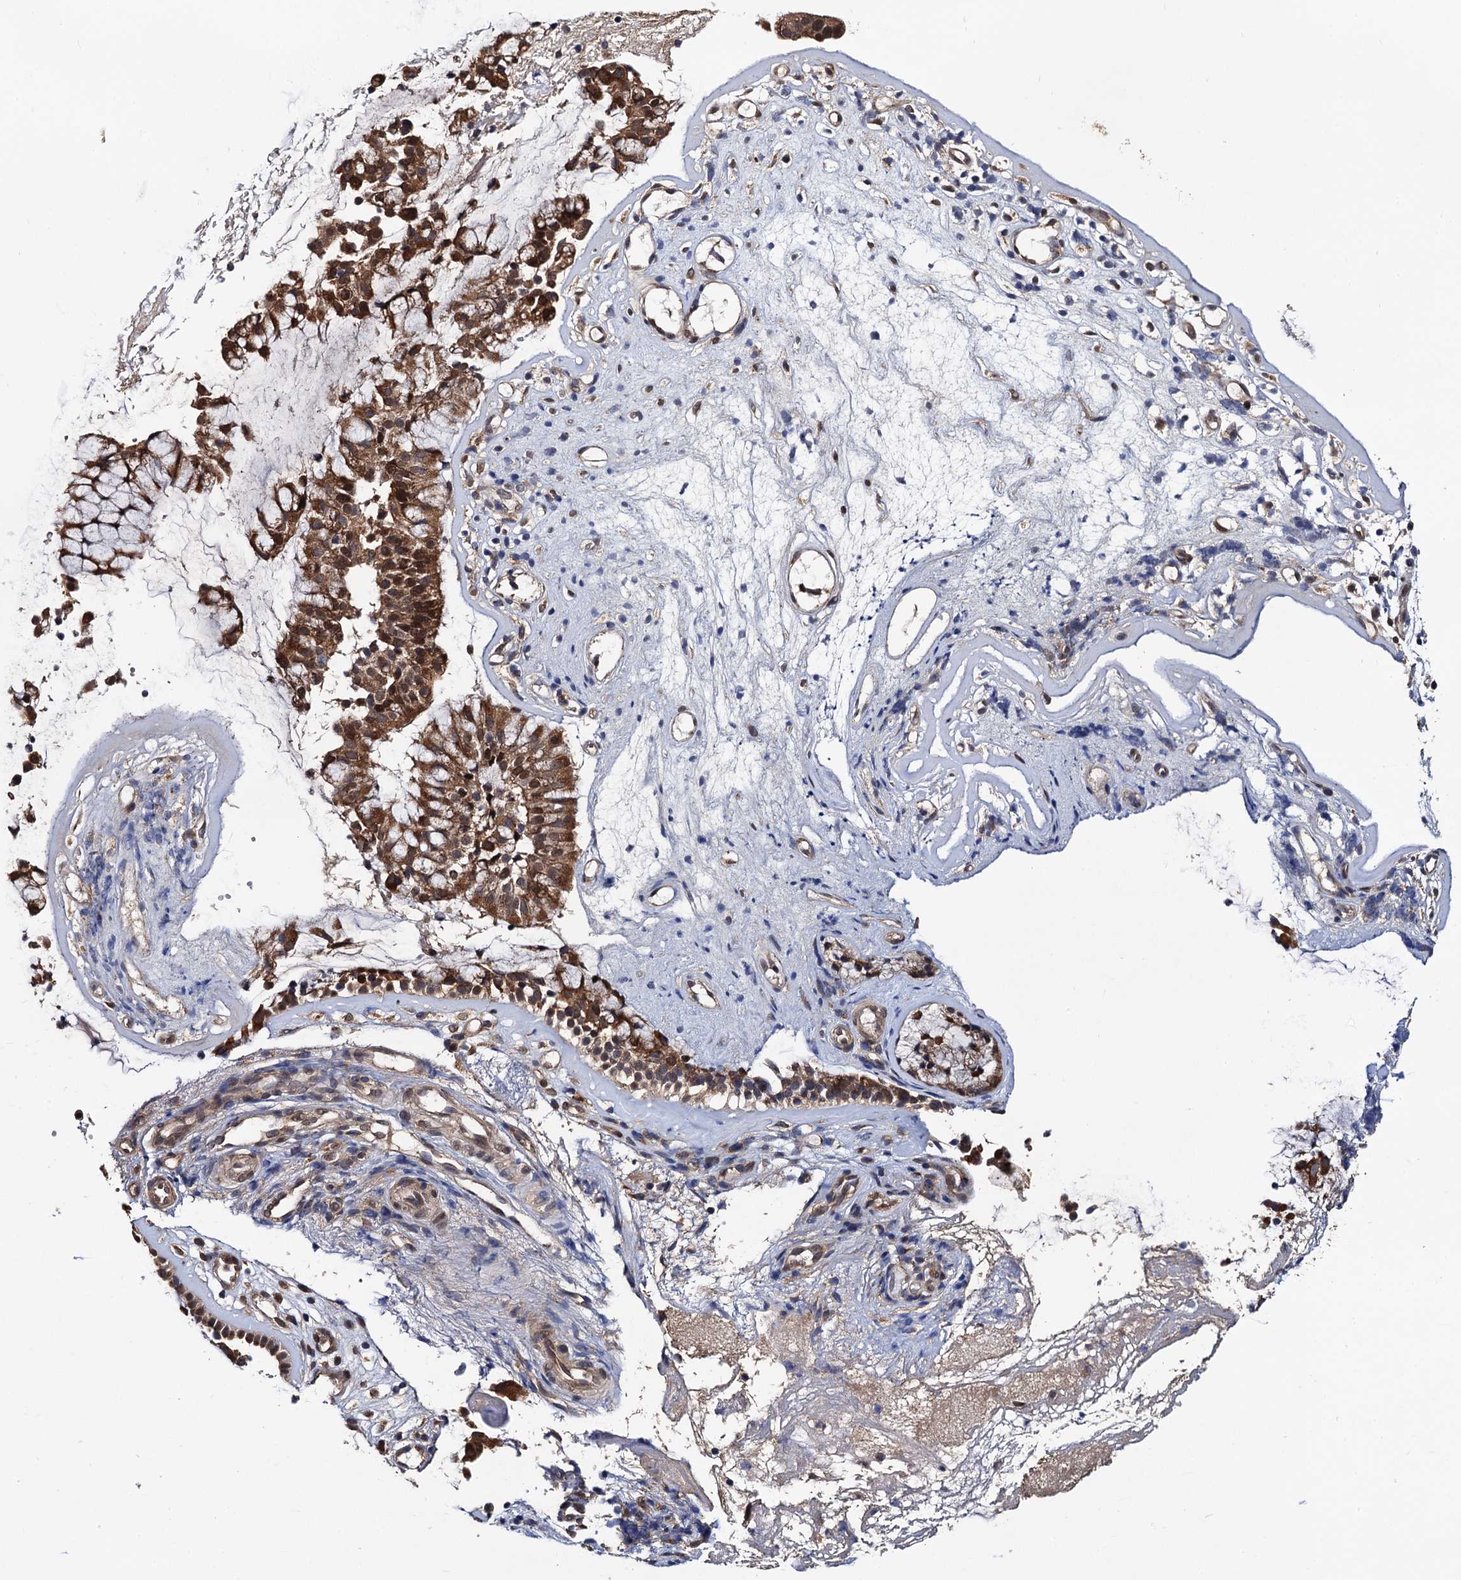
{"staining": {"intensity": "moderate", "quantity": ">75%", "location": "cytoplasmic/membranous"}, "tissue": "nasopharynx", "cell_type": "Respiratory epithelial cells", "image_type": "normal", "snomed": [{"axis": "morphology", "description": "Normal tissue, NOS"}, {"axis": "topography", "description": "Nasopharynx"}], "caption": "A high-resolution micrograph shows immunohistochemistry (IHC) staining of benign nasopharynx, which exhibits moderate cytoplasmic/membranous staining in about >75% of respiratory epithelial cells.", "gene": "MIER2", "patient": {"sex": "female", "age": 39}}